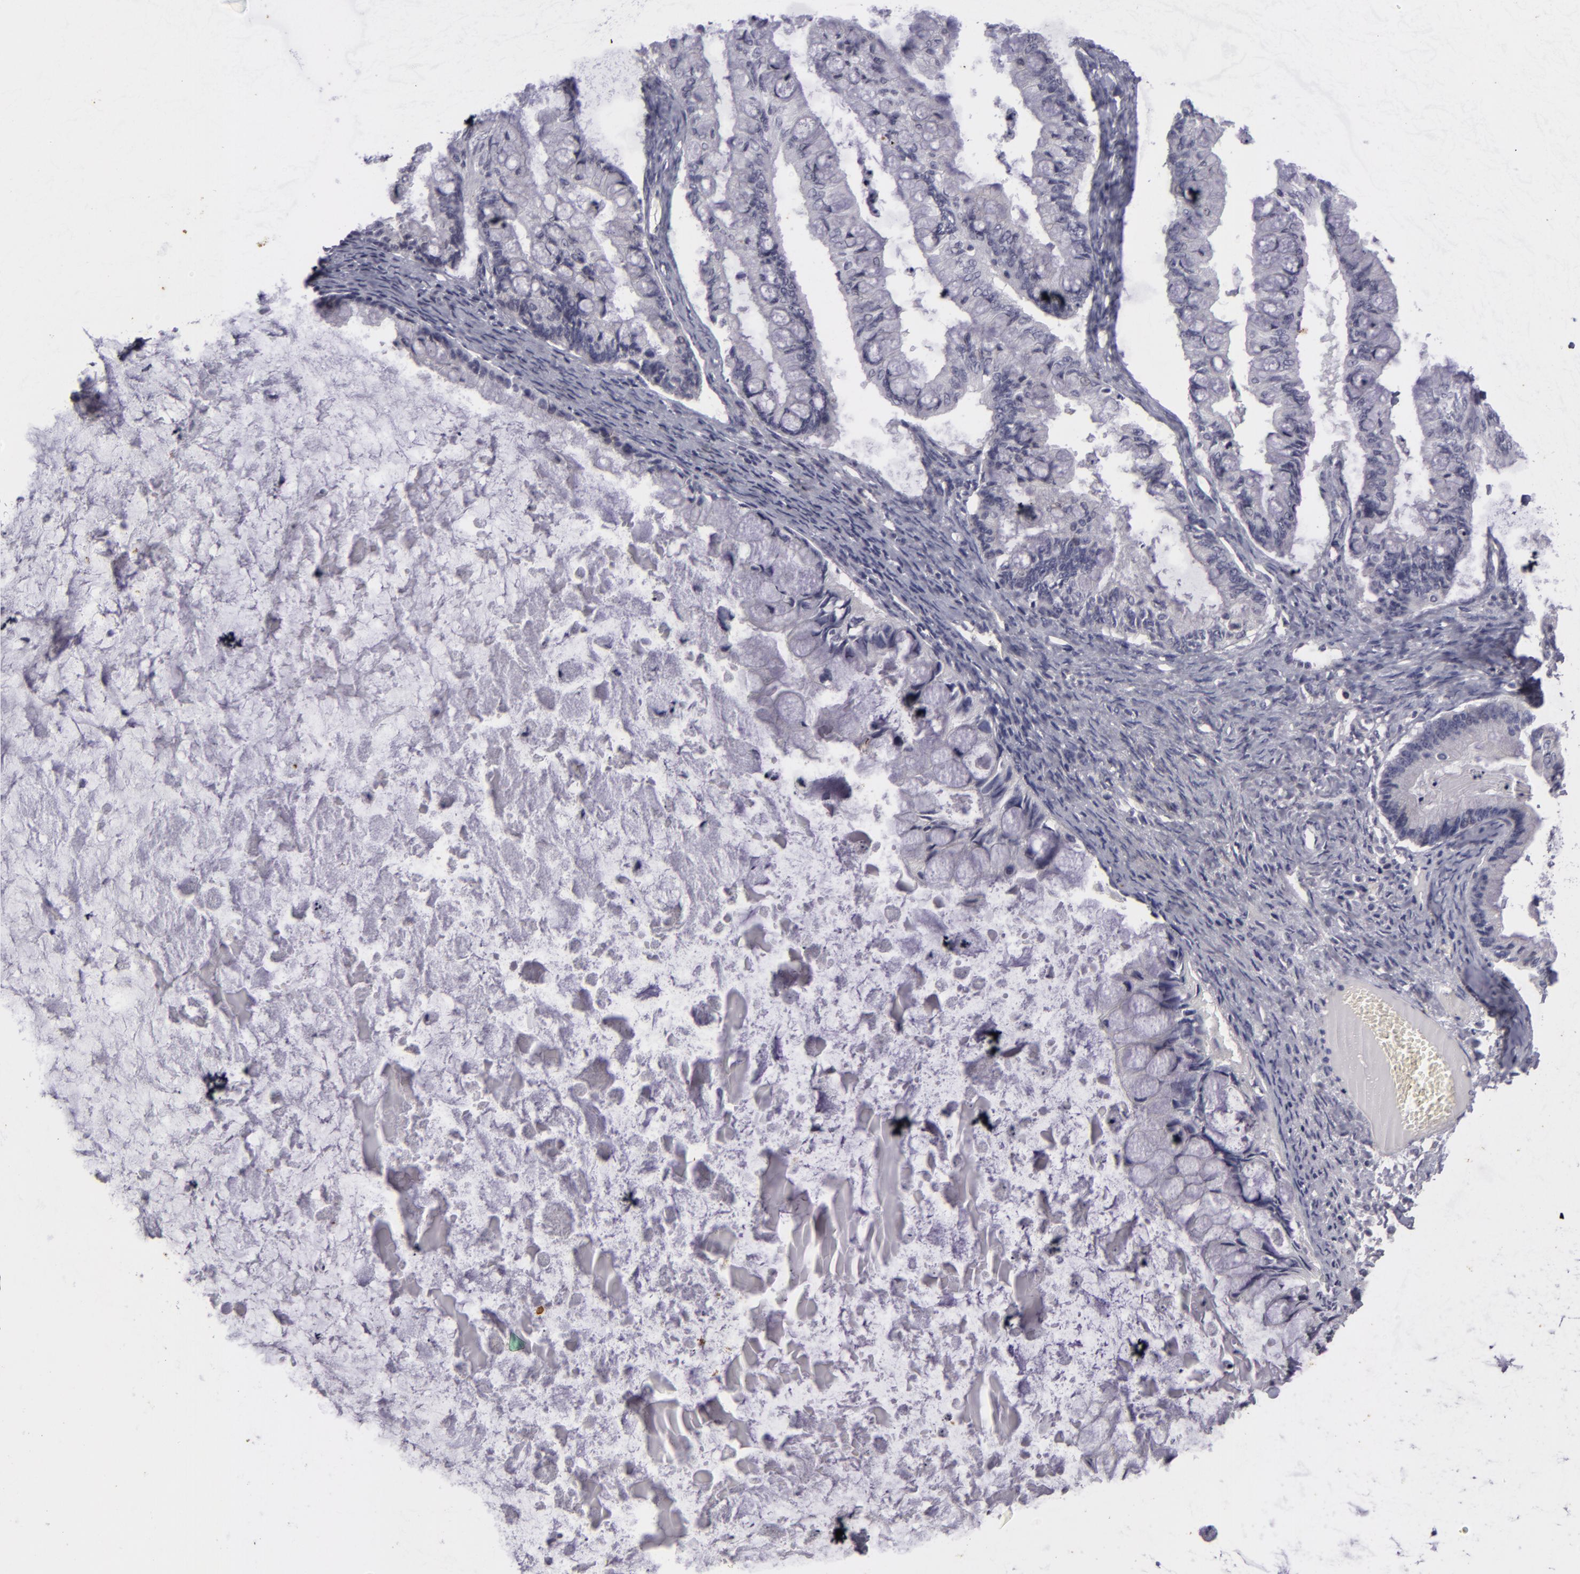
{"staining": {"intensity": "negative", "quantity": "none", "location": "none"}, "tissue": "ovarian cancer", "cell_type": "Tumor cells", "image_type": "cancer", "snomed": [{"axis": "morphology", "description": "Cystadenocarcinoma, mucinous, NOS"}, {"axis": "topography", "description": "Ovary"}], "caption": "Human ovarian mucinous cystadenocarcinoma stained for a protein using IHC exhibits no positivity in tumor cells.", "gene": "NLGN4X", "patient": {"sex": "female", "age": 57}}